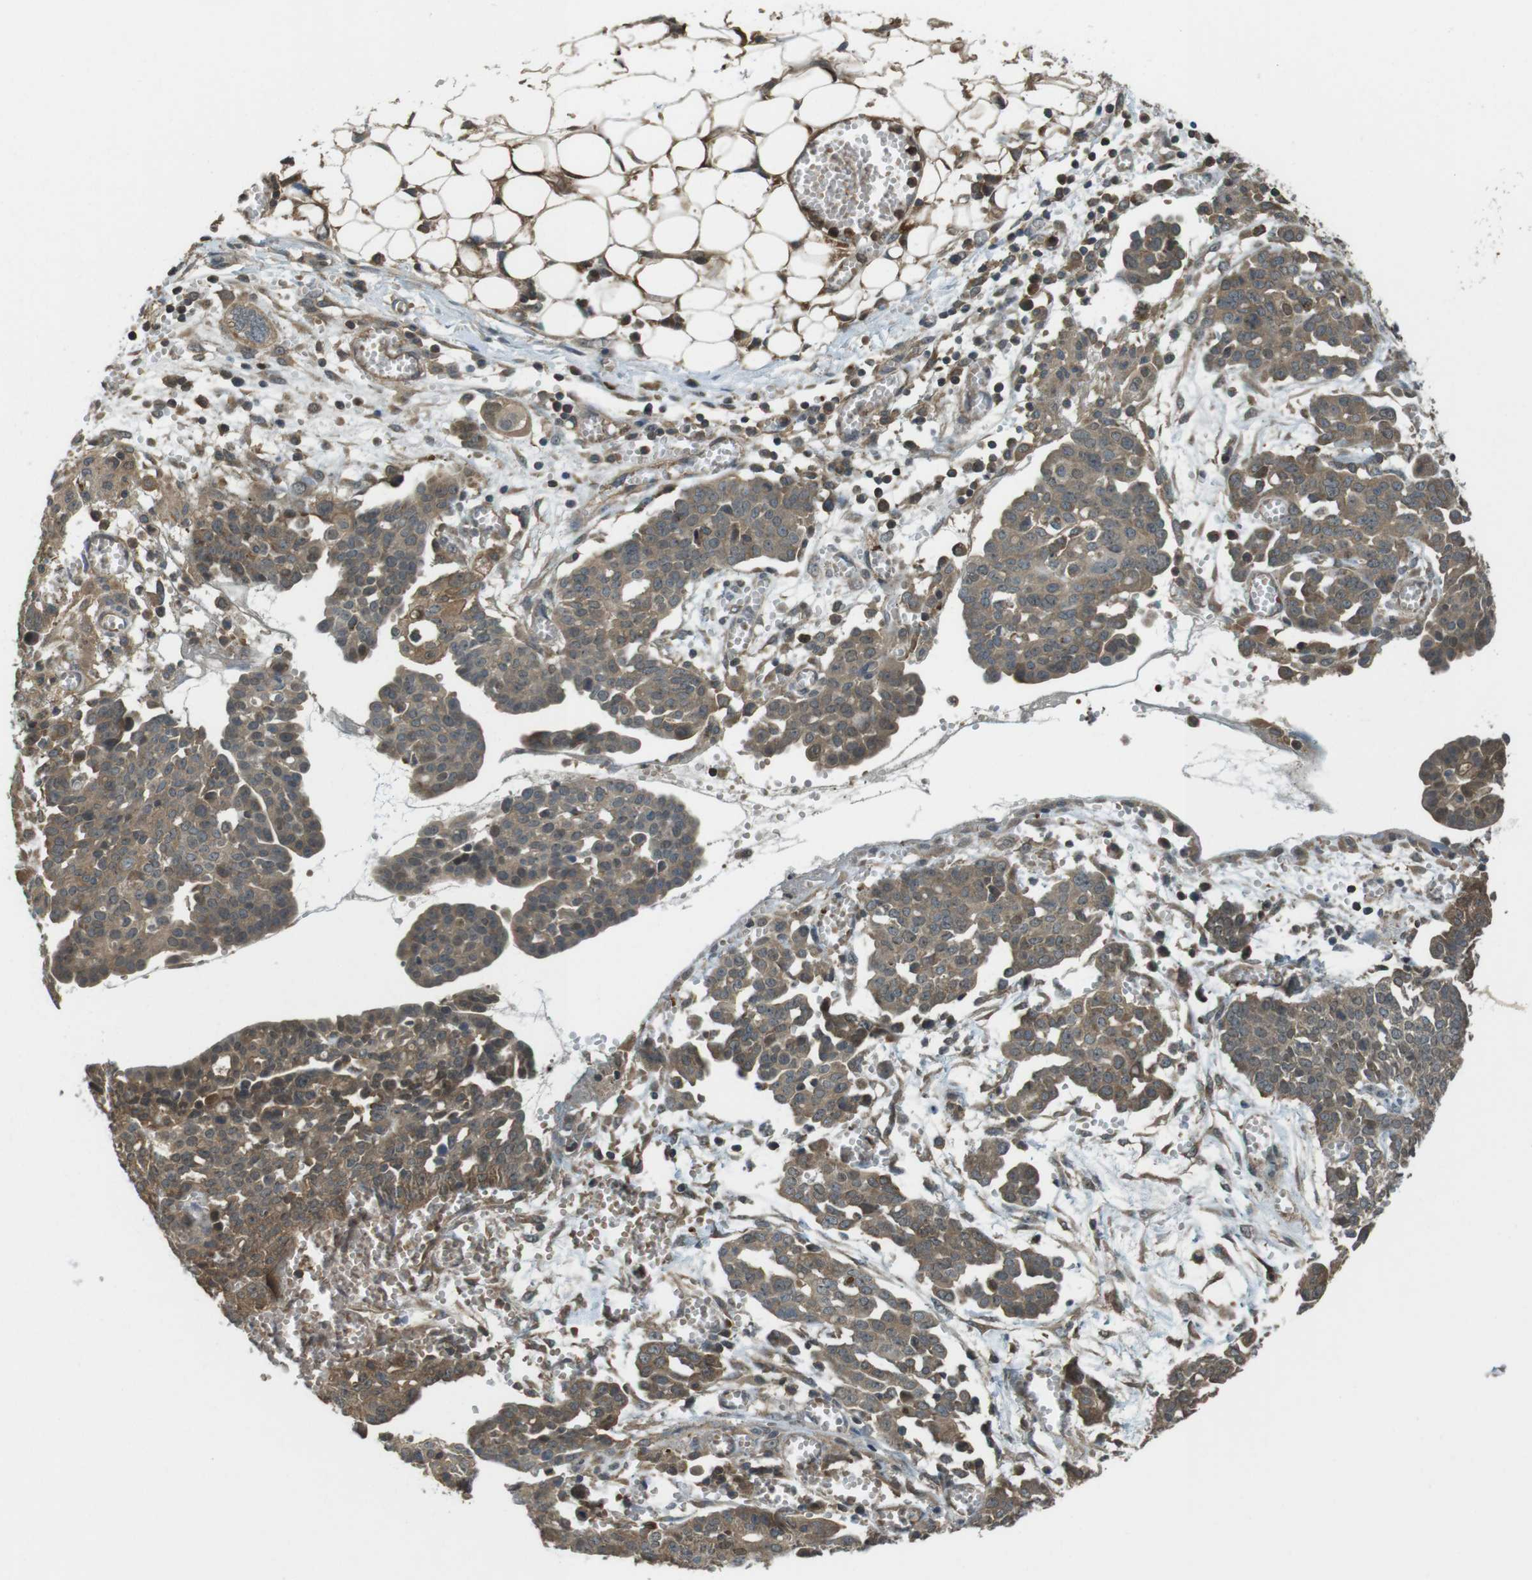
{"staining": {"intensity": "moderate", "quantity": ">75%", "location": "cytoplasmic/membranous"}, "tissue": "ovarian cancer", "cell_type": "Tumor cells", "image_type": "cancer", "snomed": [{"axis": "morphology", "description": "Cystadenocarcinoma, serous, NOS"}, {"axis": "topography", "description": "Soft tissue"}, {"axis": "topography", "description": "Ovary"}], "caption": "Brown immunohistochemical staining in ovarian cancer (serous cystadenocarcinoma) exhibits moderate cytoplasmic/membranous positivity in approximately >75% of tumor cells.", "gene": "LRRC3B", "patient": {"sex": "female", "age": 57}}